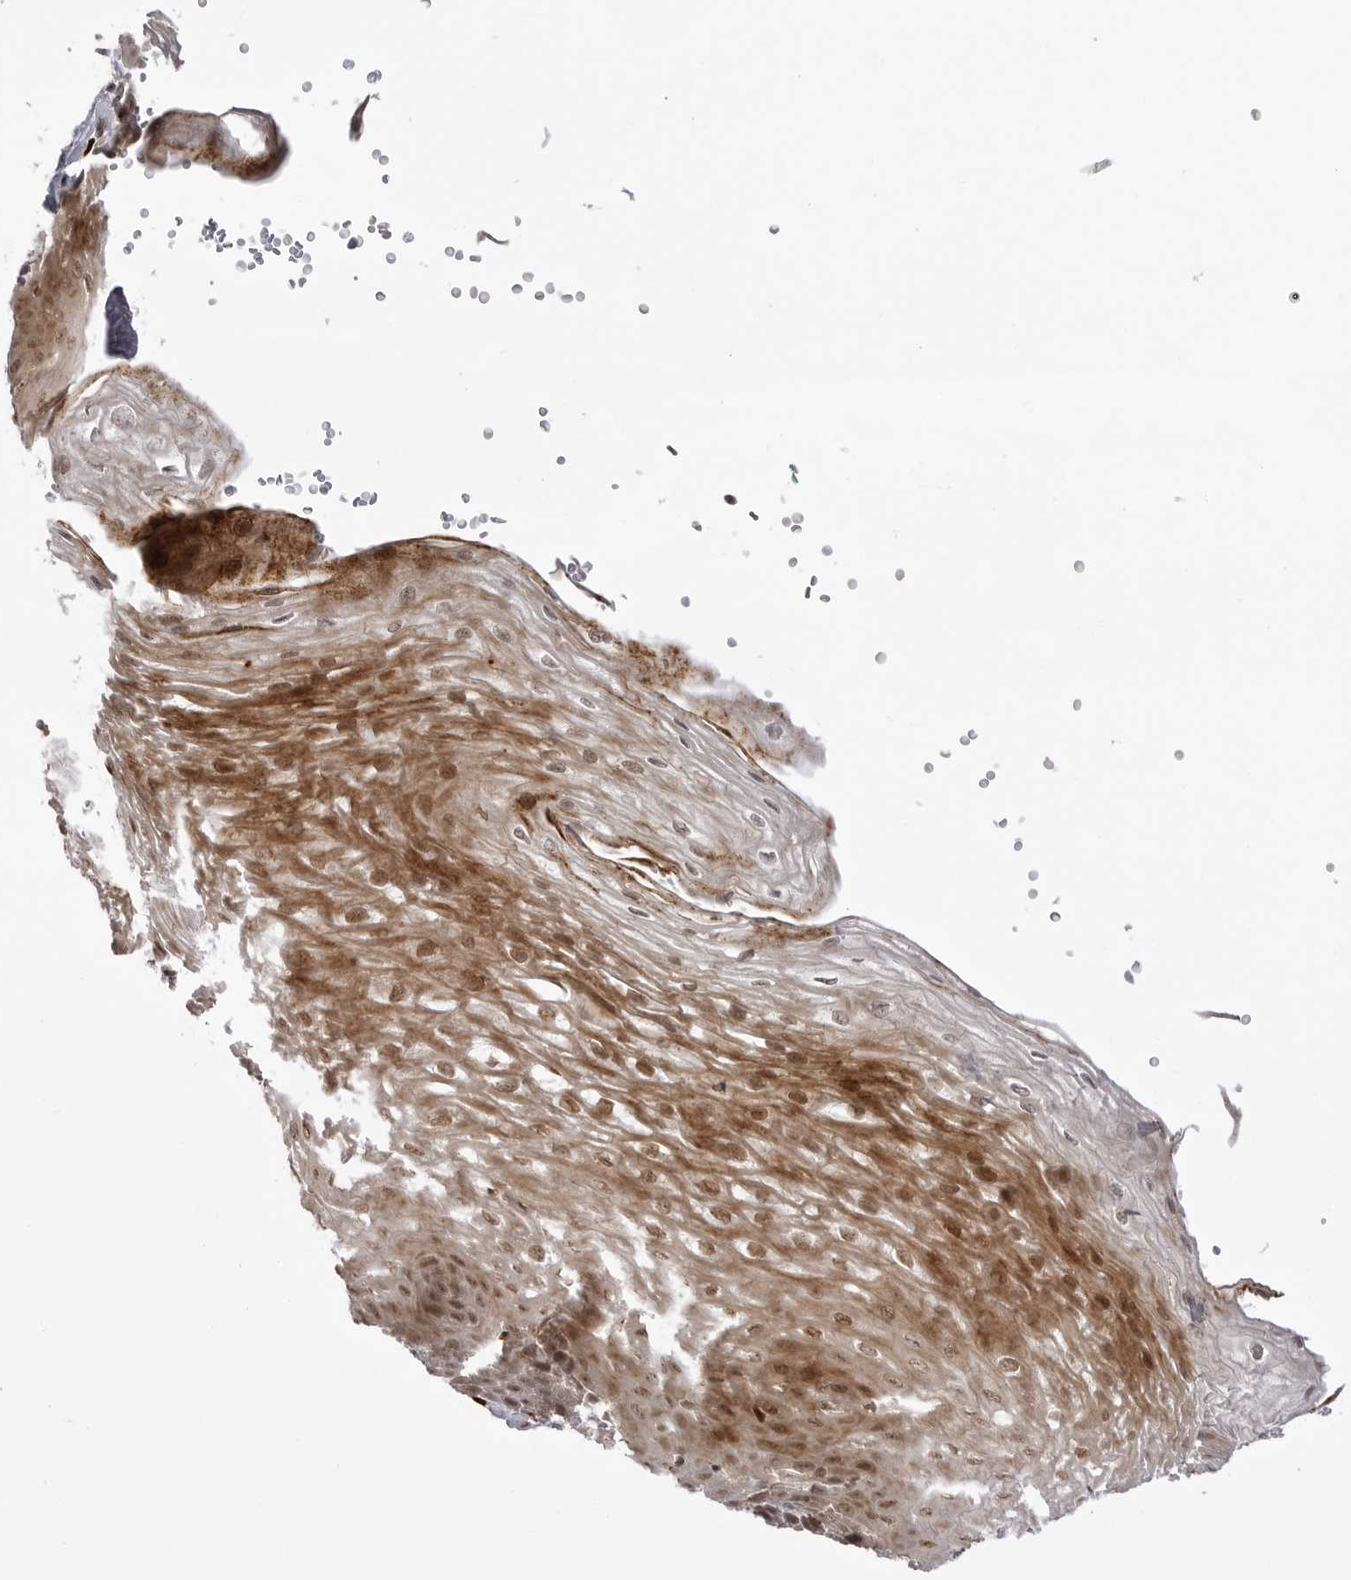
{"staining": {"intensity": "moderate", "quantity": ">75%", "location": "cytoplasmic/membranous,nuclear"}, "tissue": "esophagus", "cell_type": "Squamous epithelial cells", "image_type": "normal", "snomed": [{"axis": "morphology", "description": "Normal tissue, NOS"}, {"axis": "topography", "description": "Esophagus"}], "caption": "Protein analysis of unremarkable esophagus exhibits moderate cytoplasmic/membranous,nuclear staining in approximately >75% of squamous epithelial cells.", "gene": "PTK2B", "patient": {"sex": "female", "age": 66}}